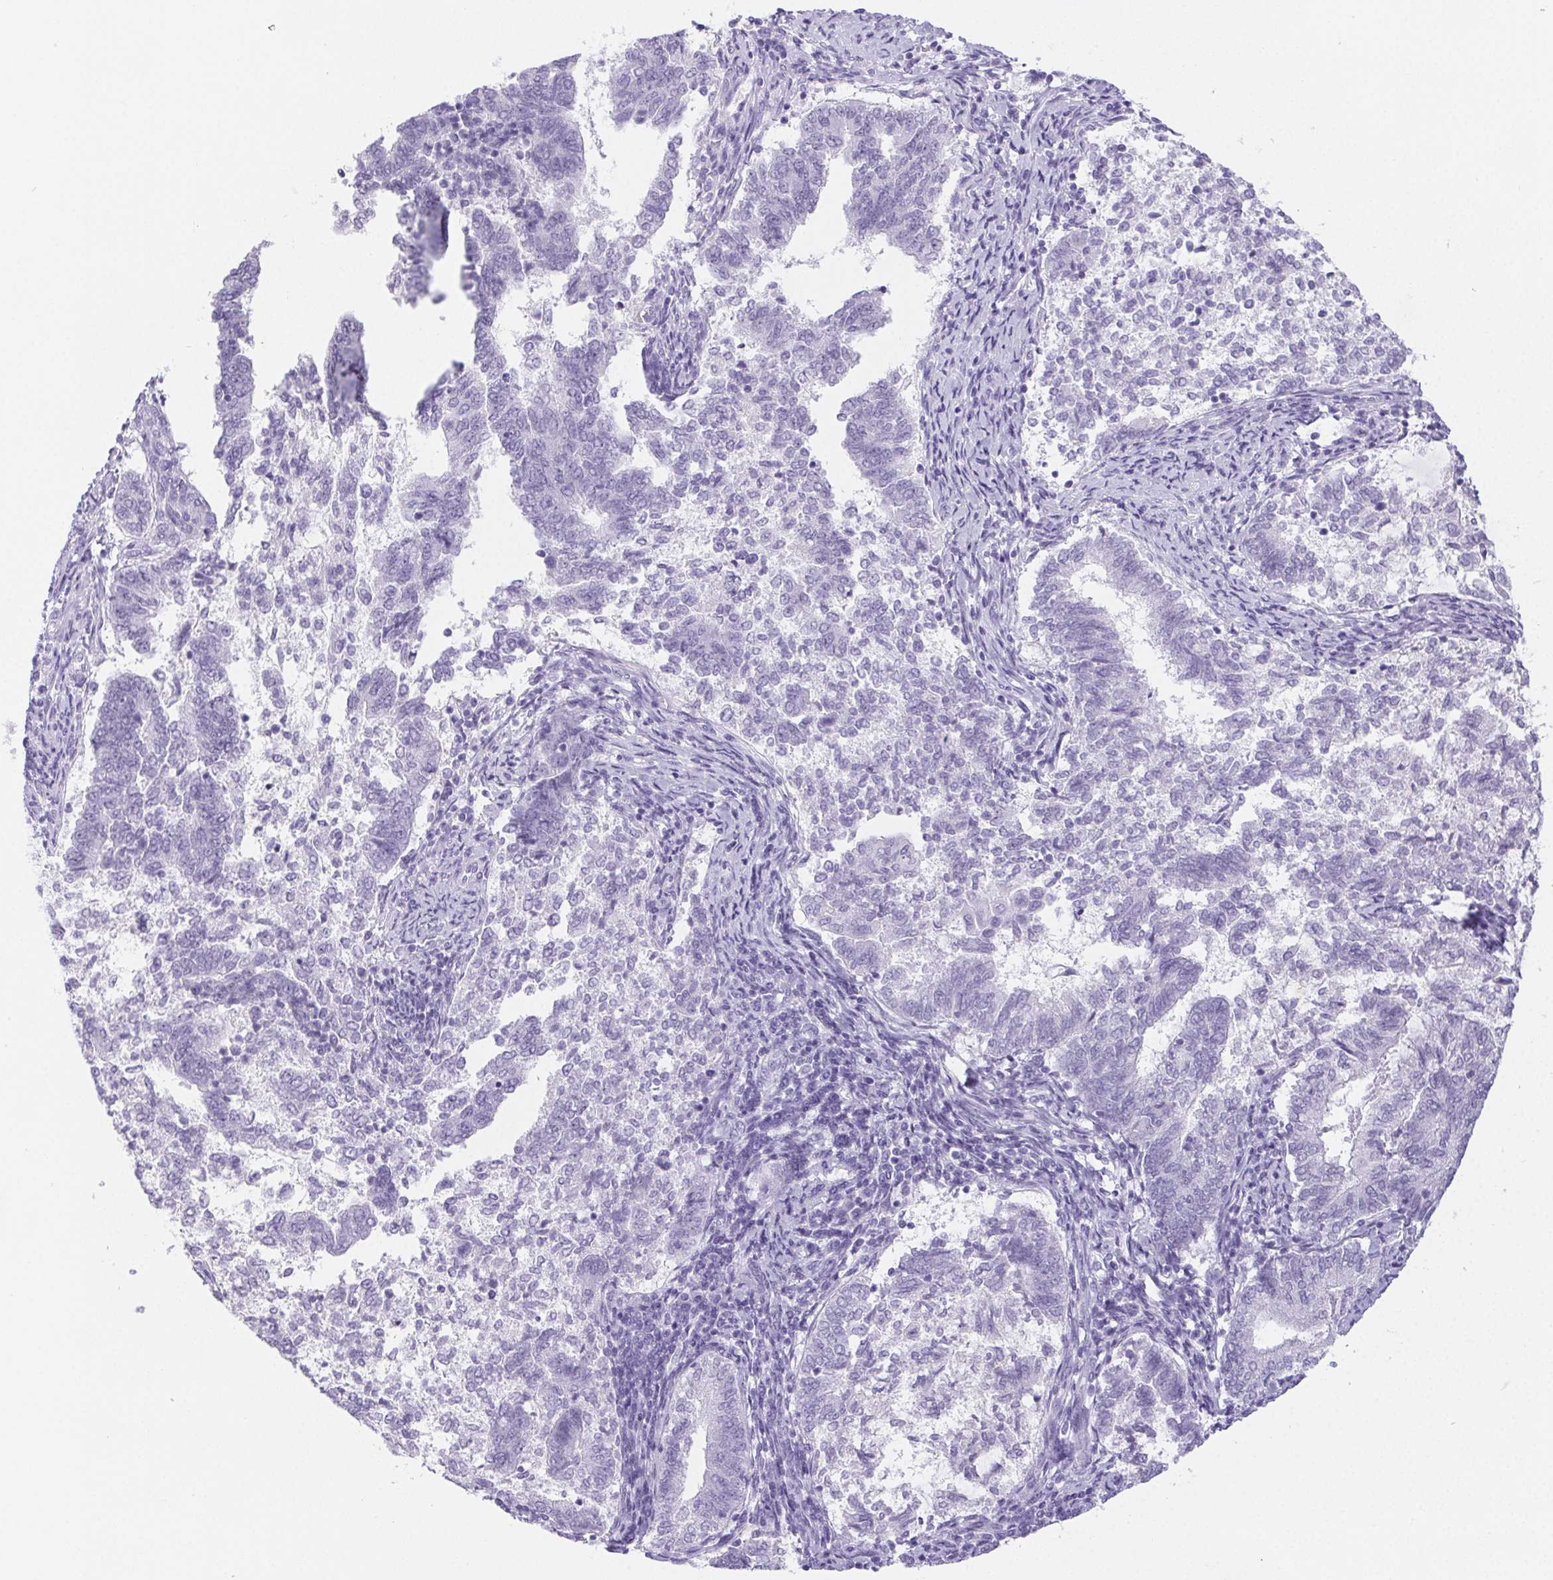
{"staining": {"intensity": "negative", "quantity": "none", "location": "none"}, "tissue": "endometrial cancer", "cell_type": "Tumor cells", "image_type": "cancer", "snomed": [{"axis": "morphology", "description": "Adenocarcinoma, NOS"}, {"axis": "topography", "description": "Endometrium"}], "caption": "The immunohistochemistry (IHC) photomicrograph has no significant staining in tumor cells of endometrial cancer tissue.", "gene": "ST8SIA3", "patient": {"sex": "female", "age": 65}}